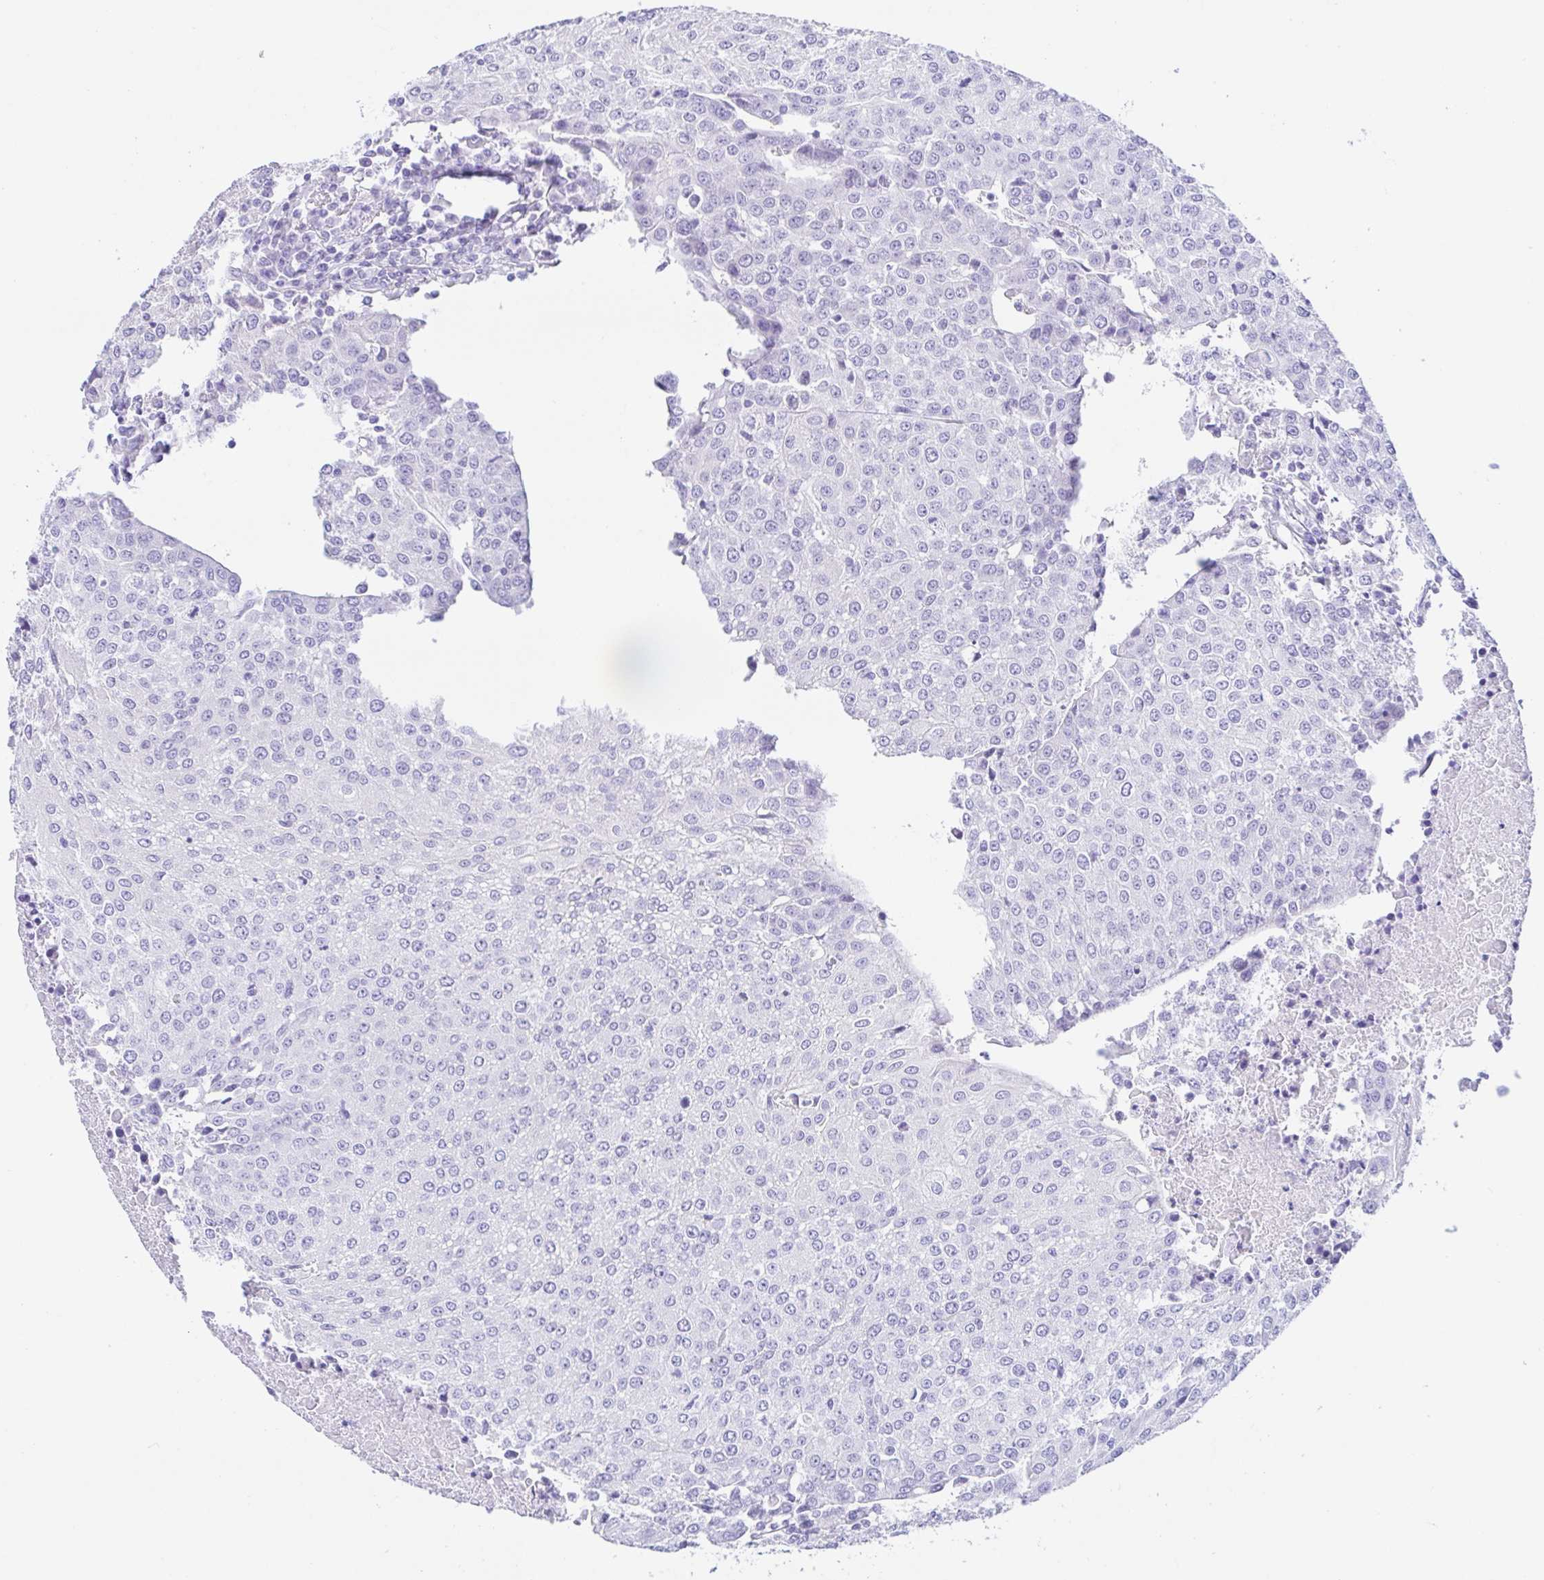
{"staining": {"intensity": "negative", "quantity": "none", "location": "none"}, "tissue": "urothelial cancer", "cell_type": "Tumor cells", "image_type": "cancer", "snomed": [{"axis": "morphology", "description": "Urothelial carcinoma, High grade"}, {"axis": "topography", "description": "Urinary bladder"}], "caption": "High magnification brightfield microscopy of urothelial cancer stained with DAB (3,3'-diaminobenzidine) (brown) and counterstained with hematoxylin (blue): tumor cells show no significant expression. (DAB immunohistochemistry (IHC), high magnification).", "gene": "PAX8", "patient": {"sex": "female", "age": 85}}